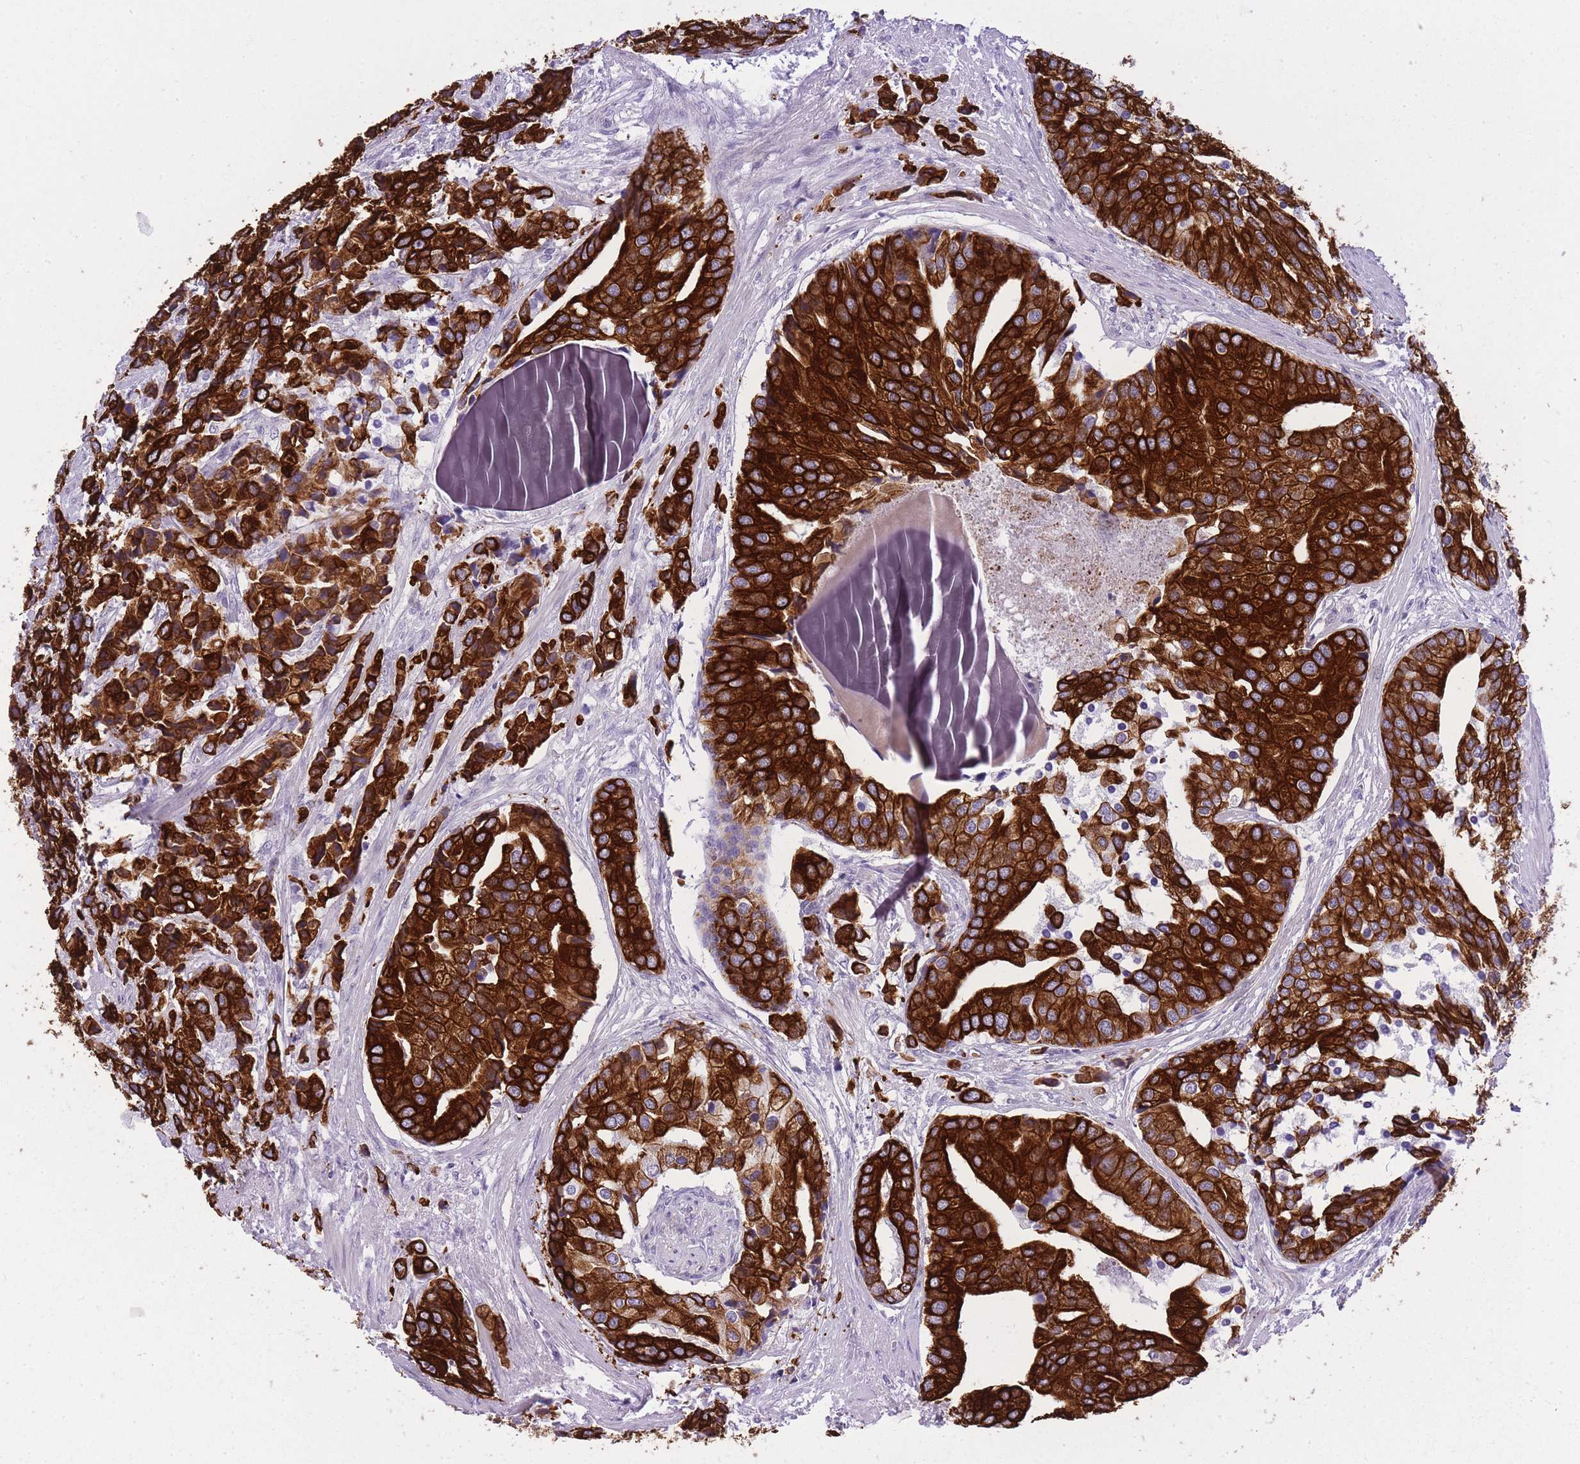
{"staining": {"intensity": "strong", "quantity": "25%-75%", "location": "cytoplasmic/membranous"}, "tissue": "prostate cancer", "cell_type": "Tumor cells", "image_type": "cancer", "snomed": [{"axis": "morphology", "description": "Adenocarcinoma, High grade"}, {"axis": "topography", "description": "Prostate"}], "caption": "High-grade adenocarcinoma (prostate) was stained to show a protein in brown. There is high levels of strong cytoplasmic/membranous expression in about 25%-75% of tumor cells.", "gene": "RADX", "patient": {"sex": "male", "age": 62}}